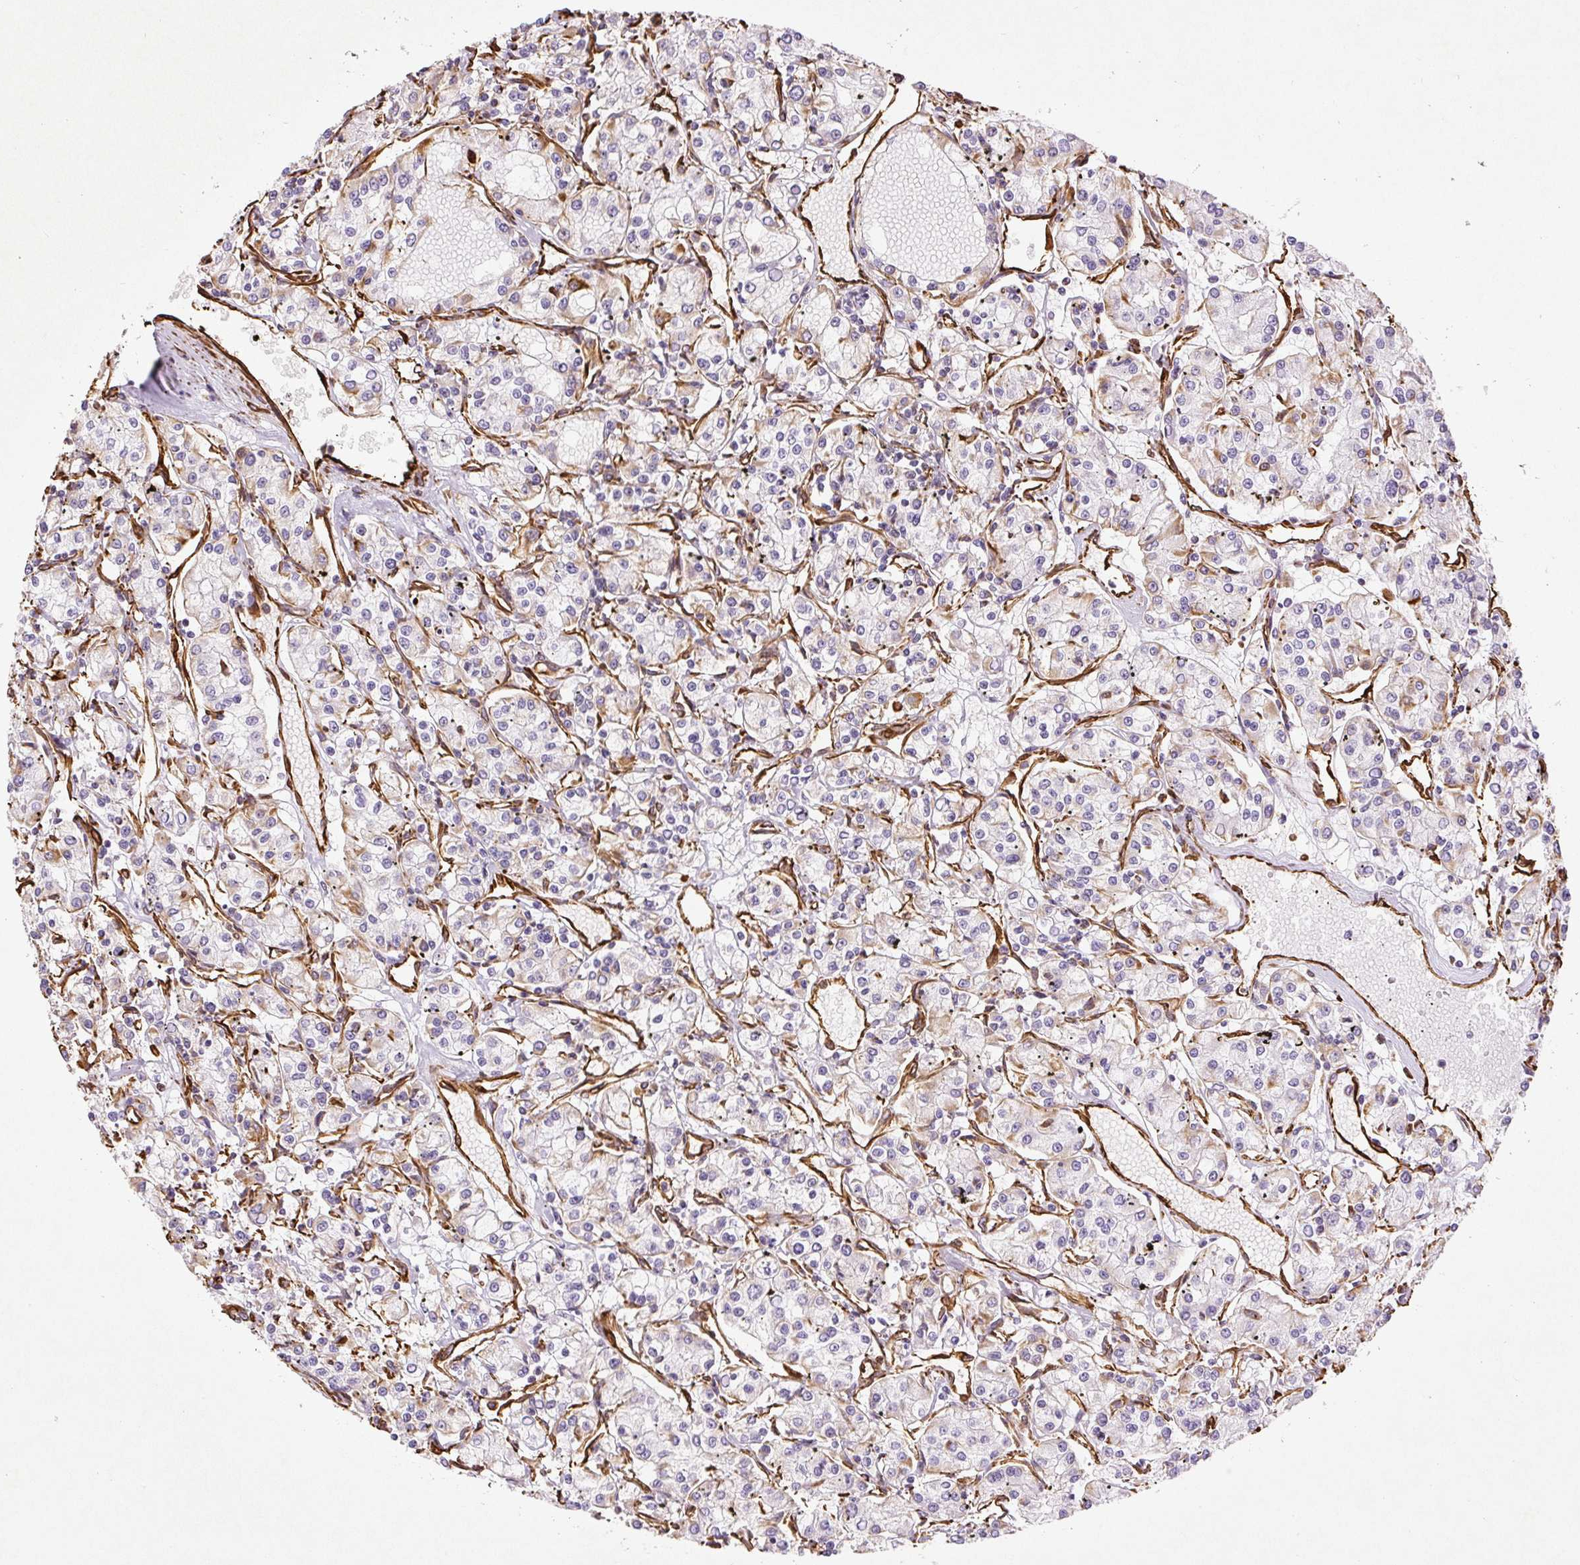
{"staining": {"intensity": "negative", "quantity": "none", "location": "none"}, "tissue": "renal cancer", "cell_type": "Tumor cells", "image_type": "cancer", "snomed": [{"axis": "morphology", "description": "Adenocarcinoma, NOS"}, {"axis": "topography", "description": "Kidney"}], "caption": "The micrograph displays no staining of tumor cells in adenocarcinoma (renal).", "gene": "VIM", "patient": {"sex": "female", "age": 59}}